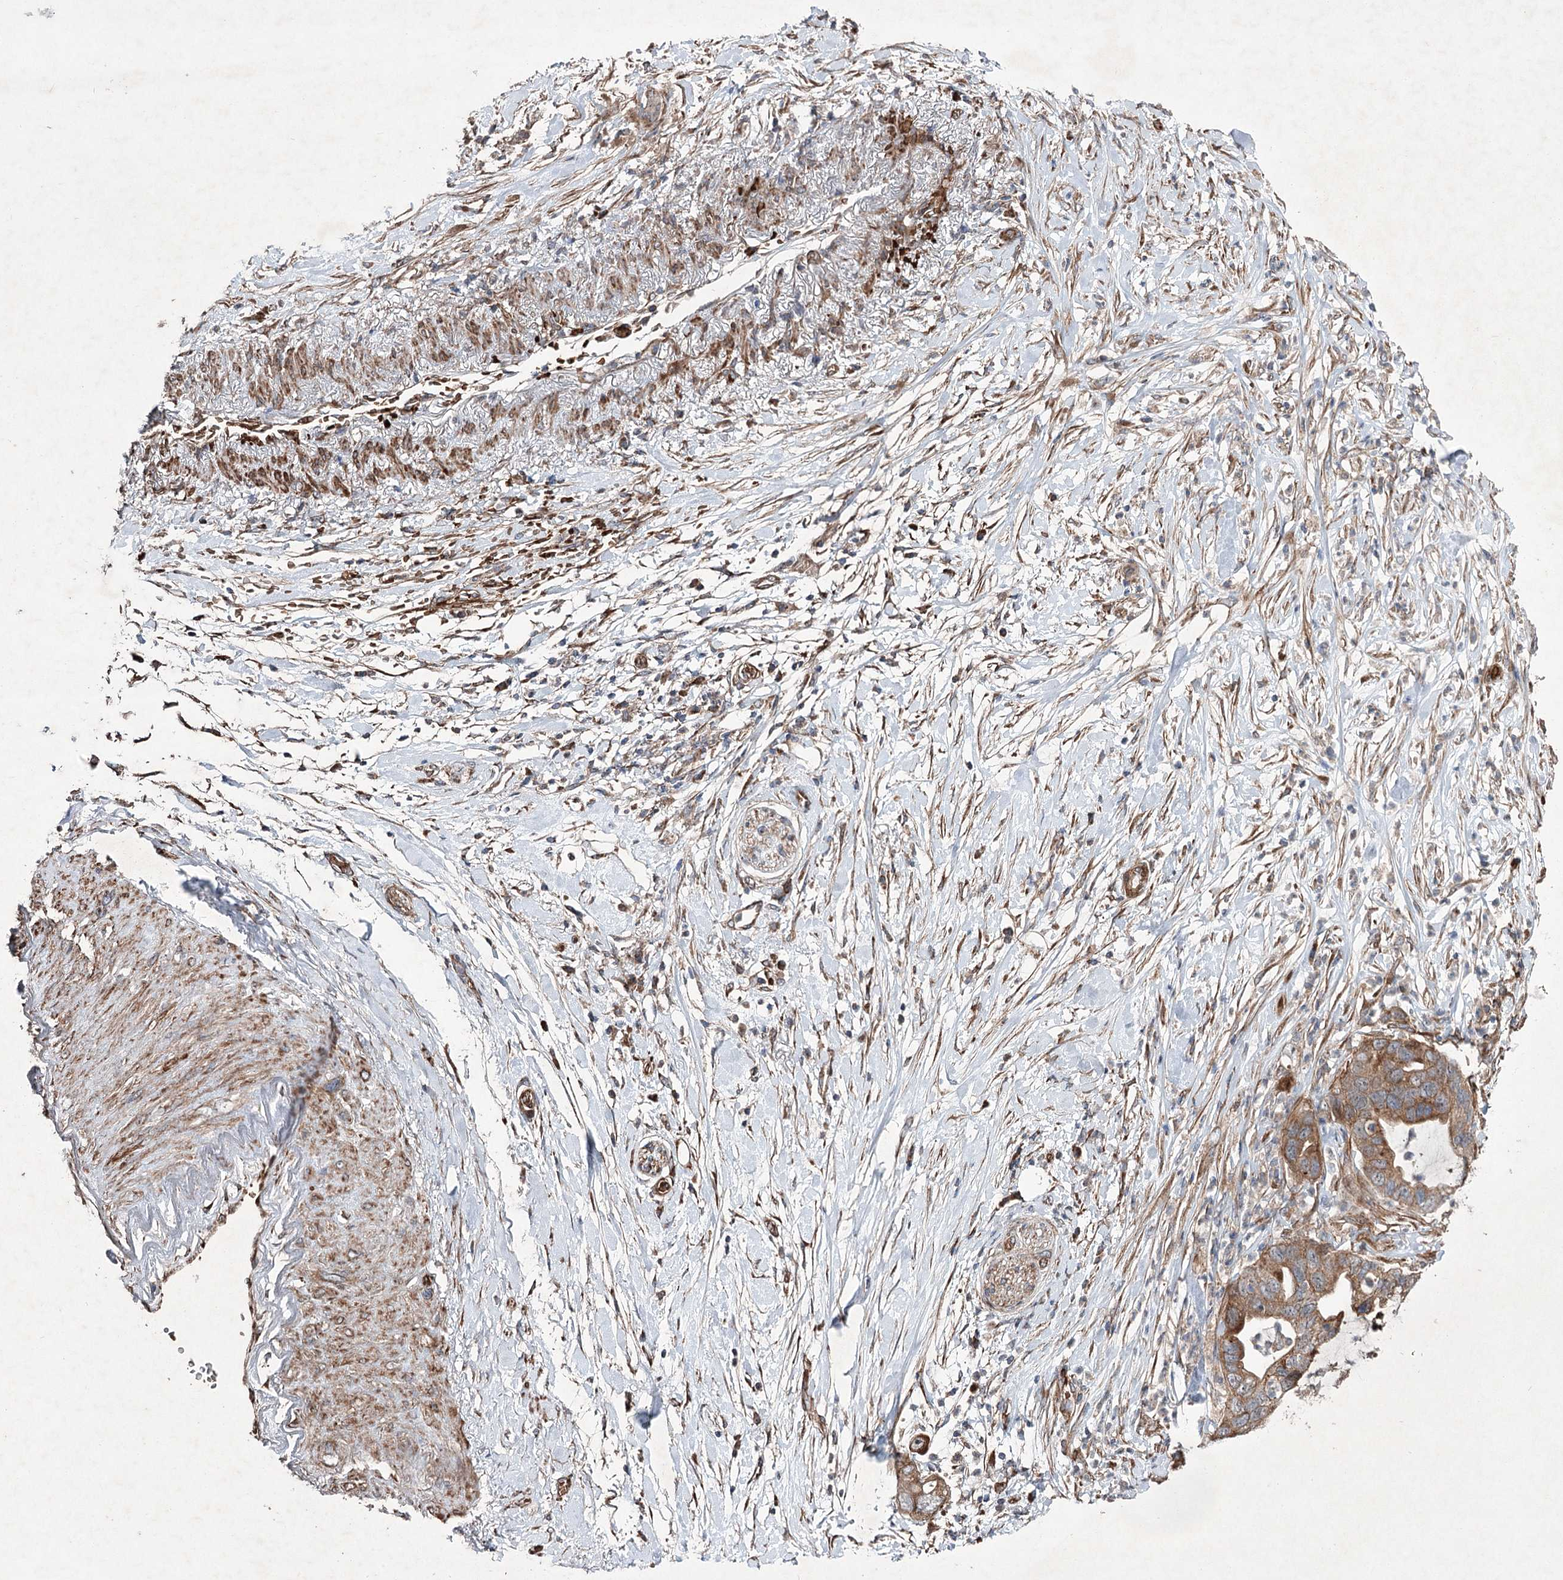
{"staining": {"intensity": "moderate", "quantity": ">75%", "location": "cytoplasmic/membranous"}, "tissue": "pancreatic cancer", "cell_type": "Tumor cells", "image_type": "cancer", "snomed": [{"axis": "morphology", "description": "Adenocarcinoma, NOS"}, {"axis": "topography", "description": "Pancreas"}], "caption": "Pancreatic cancer (adenocarcinoma) stained with IHC demonstrates moderate cytoplasmic/membranous positivity in approximately >75% of tumor cells.", "gene": "SERINC5", "patient": {"sex": "female", "age": 71}}